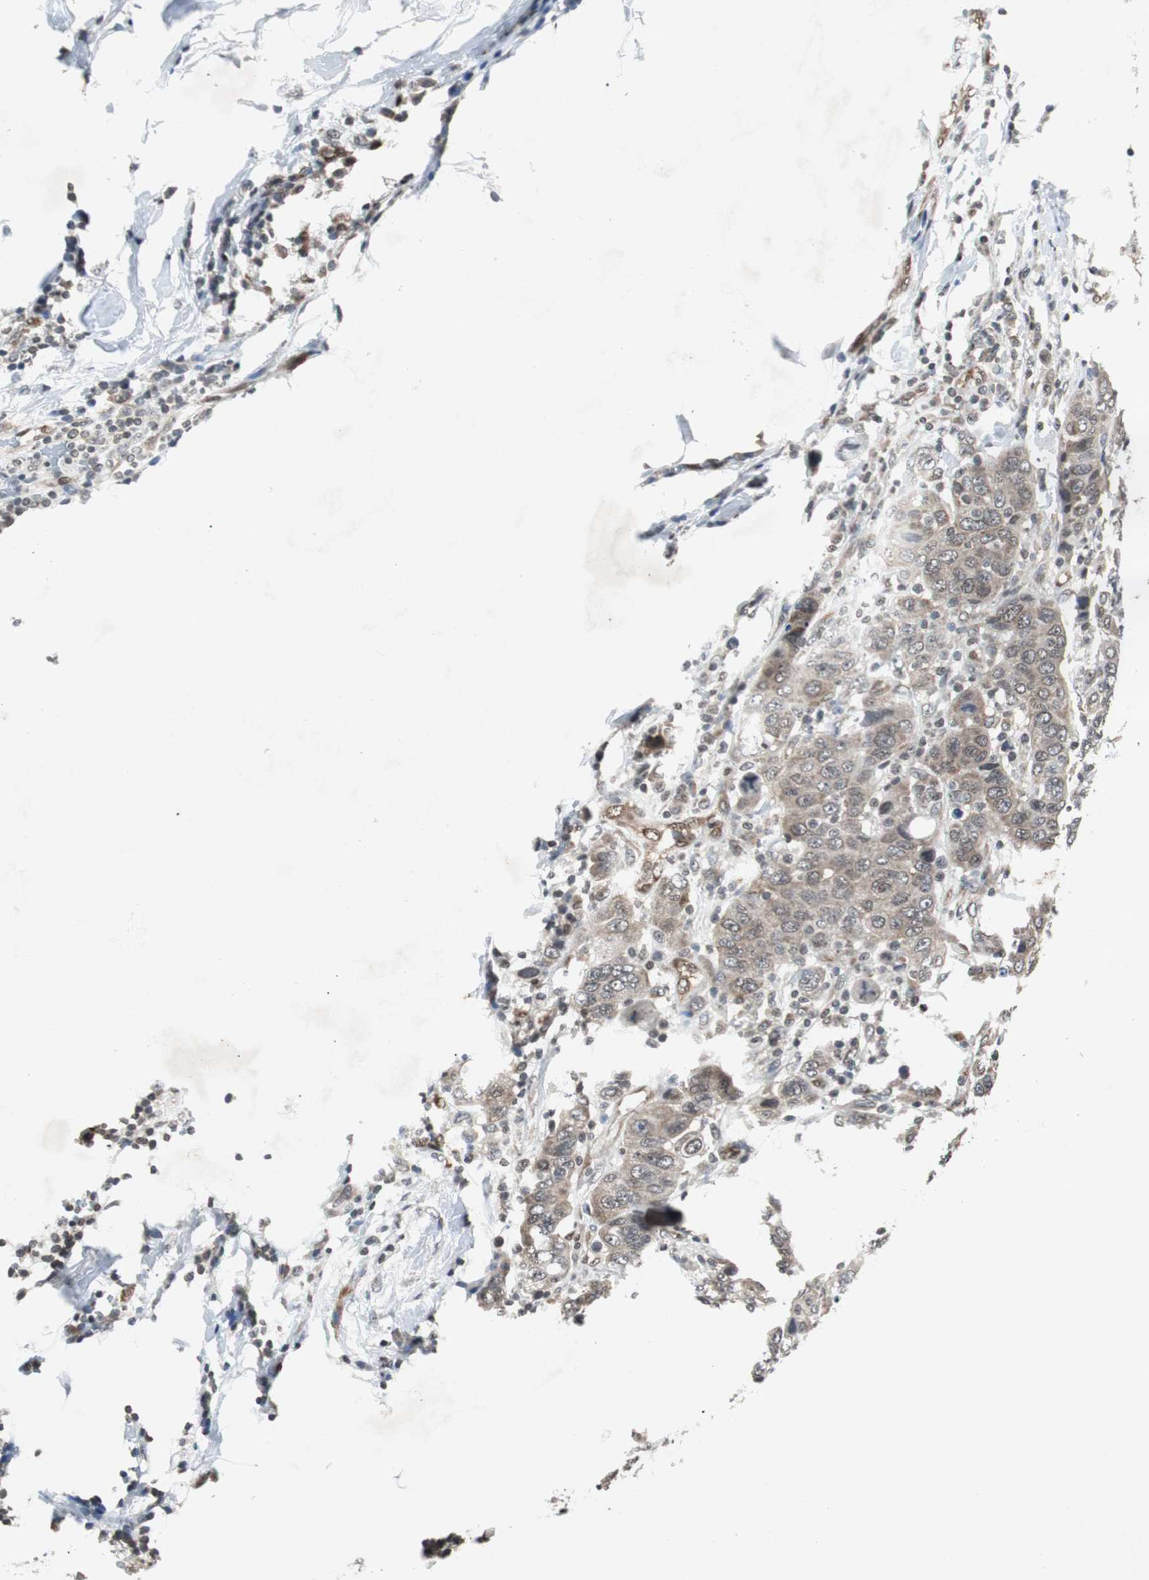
{"staining": {"intensity": "weak", "quantity": ">75%", "location": "cytoplasmic/membranous"}, "tissue": "breast cancer", "cell_type": "Tumor cells", "image_type": "cancer", "snomed": [{"axis": "morphology", "description": "Duct carcinoma"}, {"axis": "topography", "description": "Breast"}], "caption": "Immunohistochemical staining of breast cancer exhibits low levels of weak cytoplasmic/membranous expression in about >75% of tumor cells.", "gene": "SMAD1", "patient": {"sex": "female", "age": 37}}